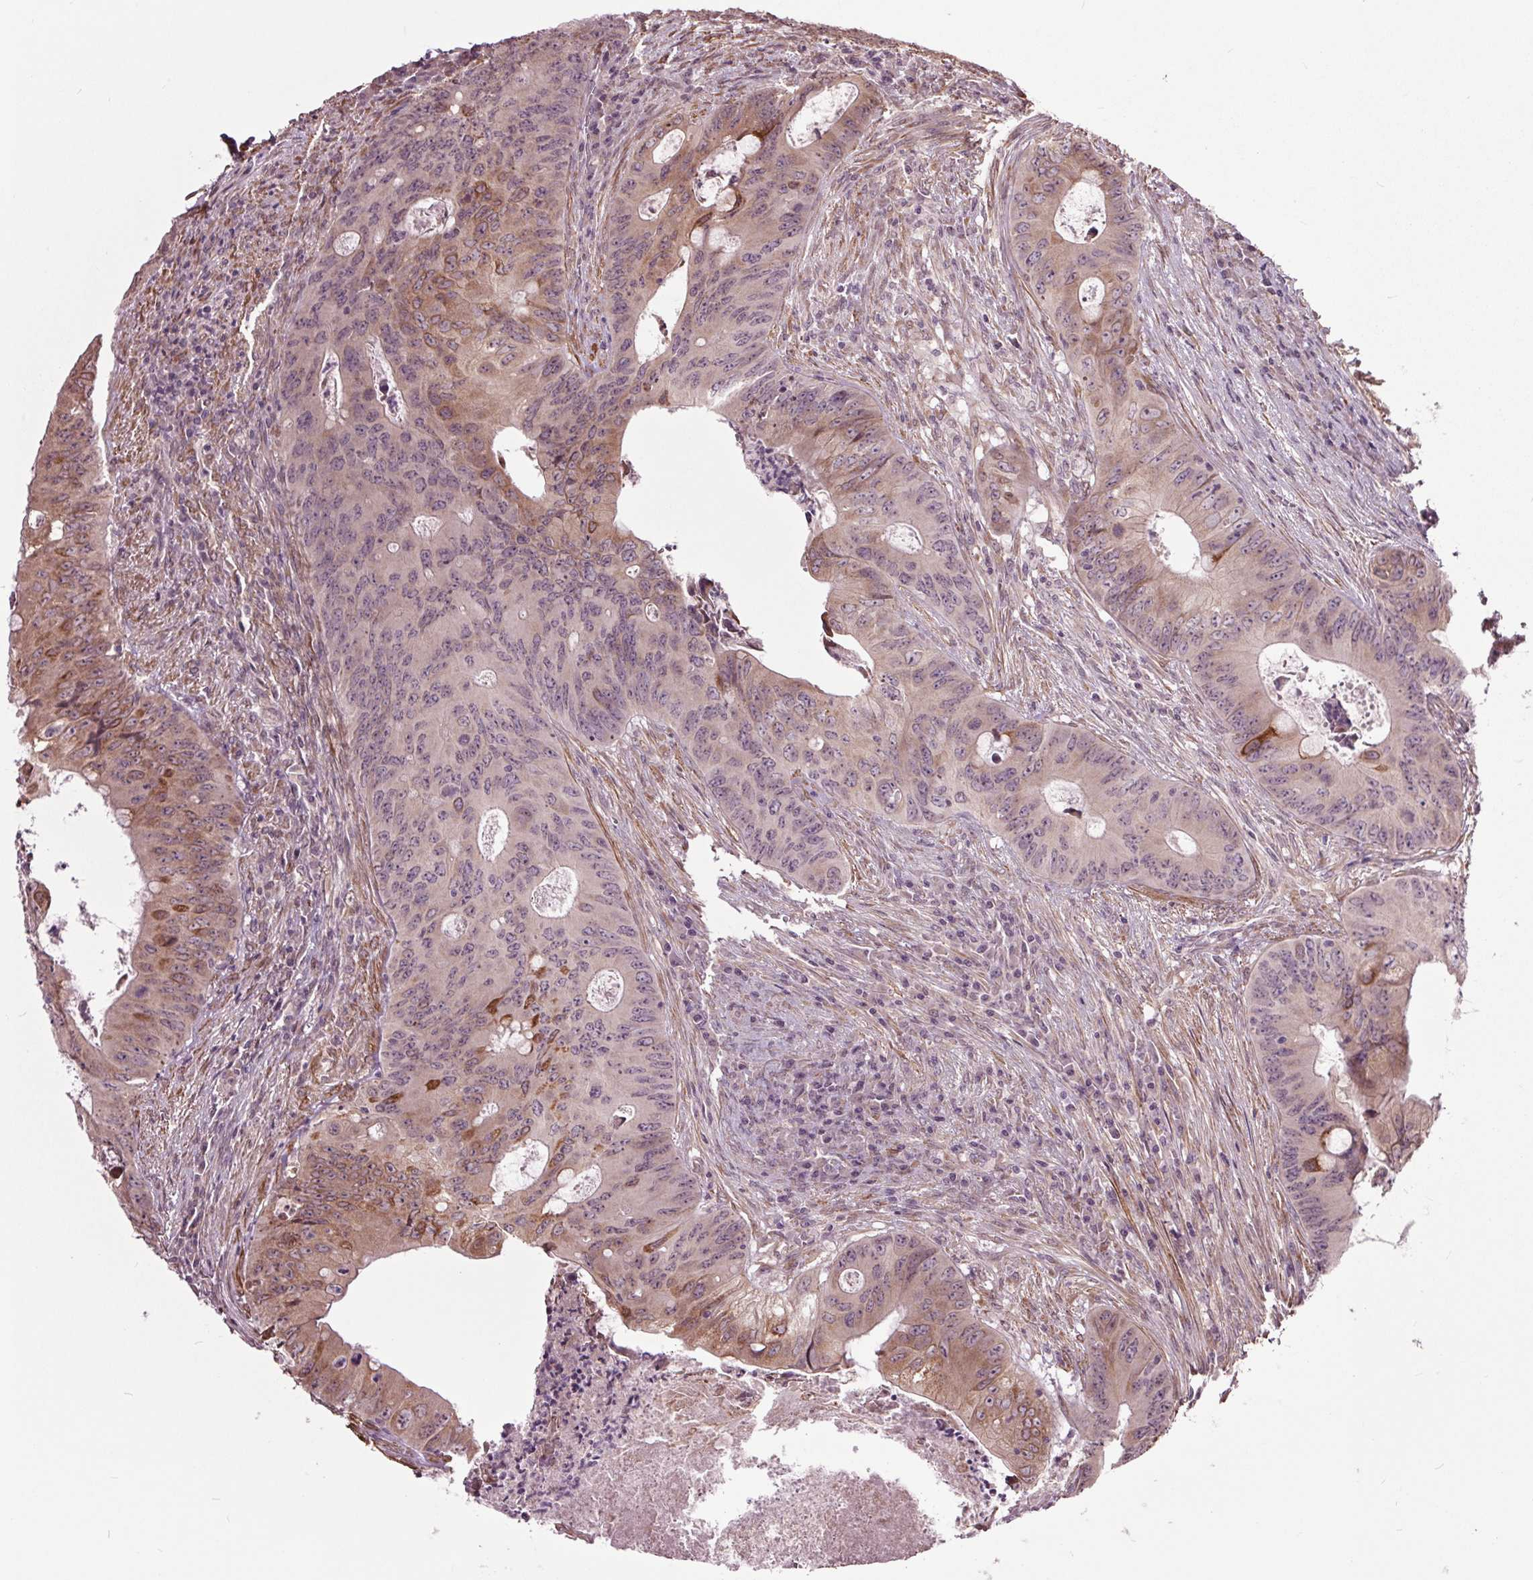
{"staining": {"intensity": "moderate", "quantity": "<25%", "location": "cytoplasmic/membranous"}, "tissue": "colorectal cancer", "cell_type": "Tumor cells", "image_type": "cancer", "snomed": [{"axis": "morphology", "description": "Adenocarcinoma, NOS"}, {"axis": "topography", "description": "Colon"}], "caption": "Immunohistochemical staining of human colorectal cancer (adenocarcinoma) displays low levels of moderate cytoplasmic/membranous protein staining in about <25% of tumor cells.", "gene": "HAUS5", "patient": {"sex": "female", "age": 74}}